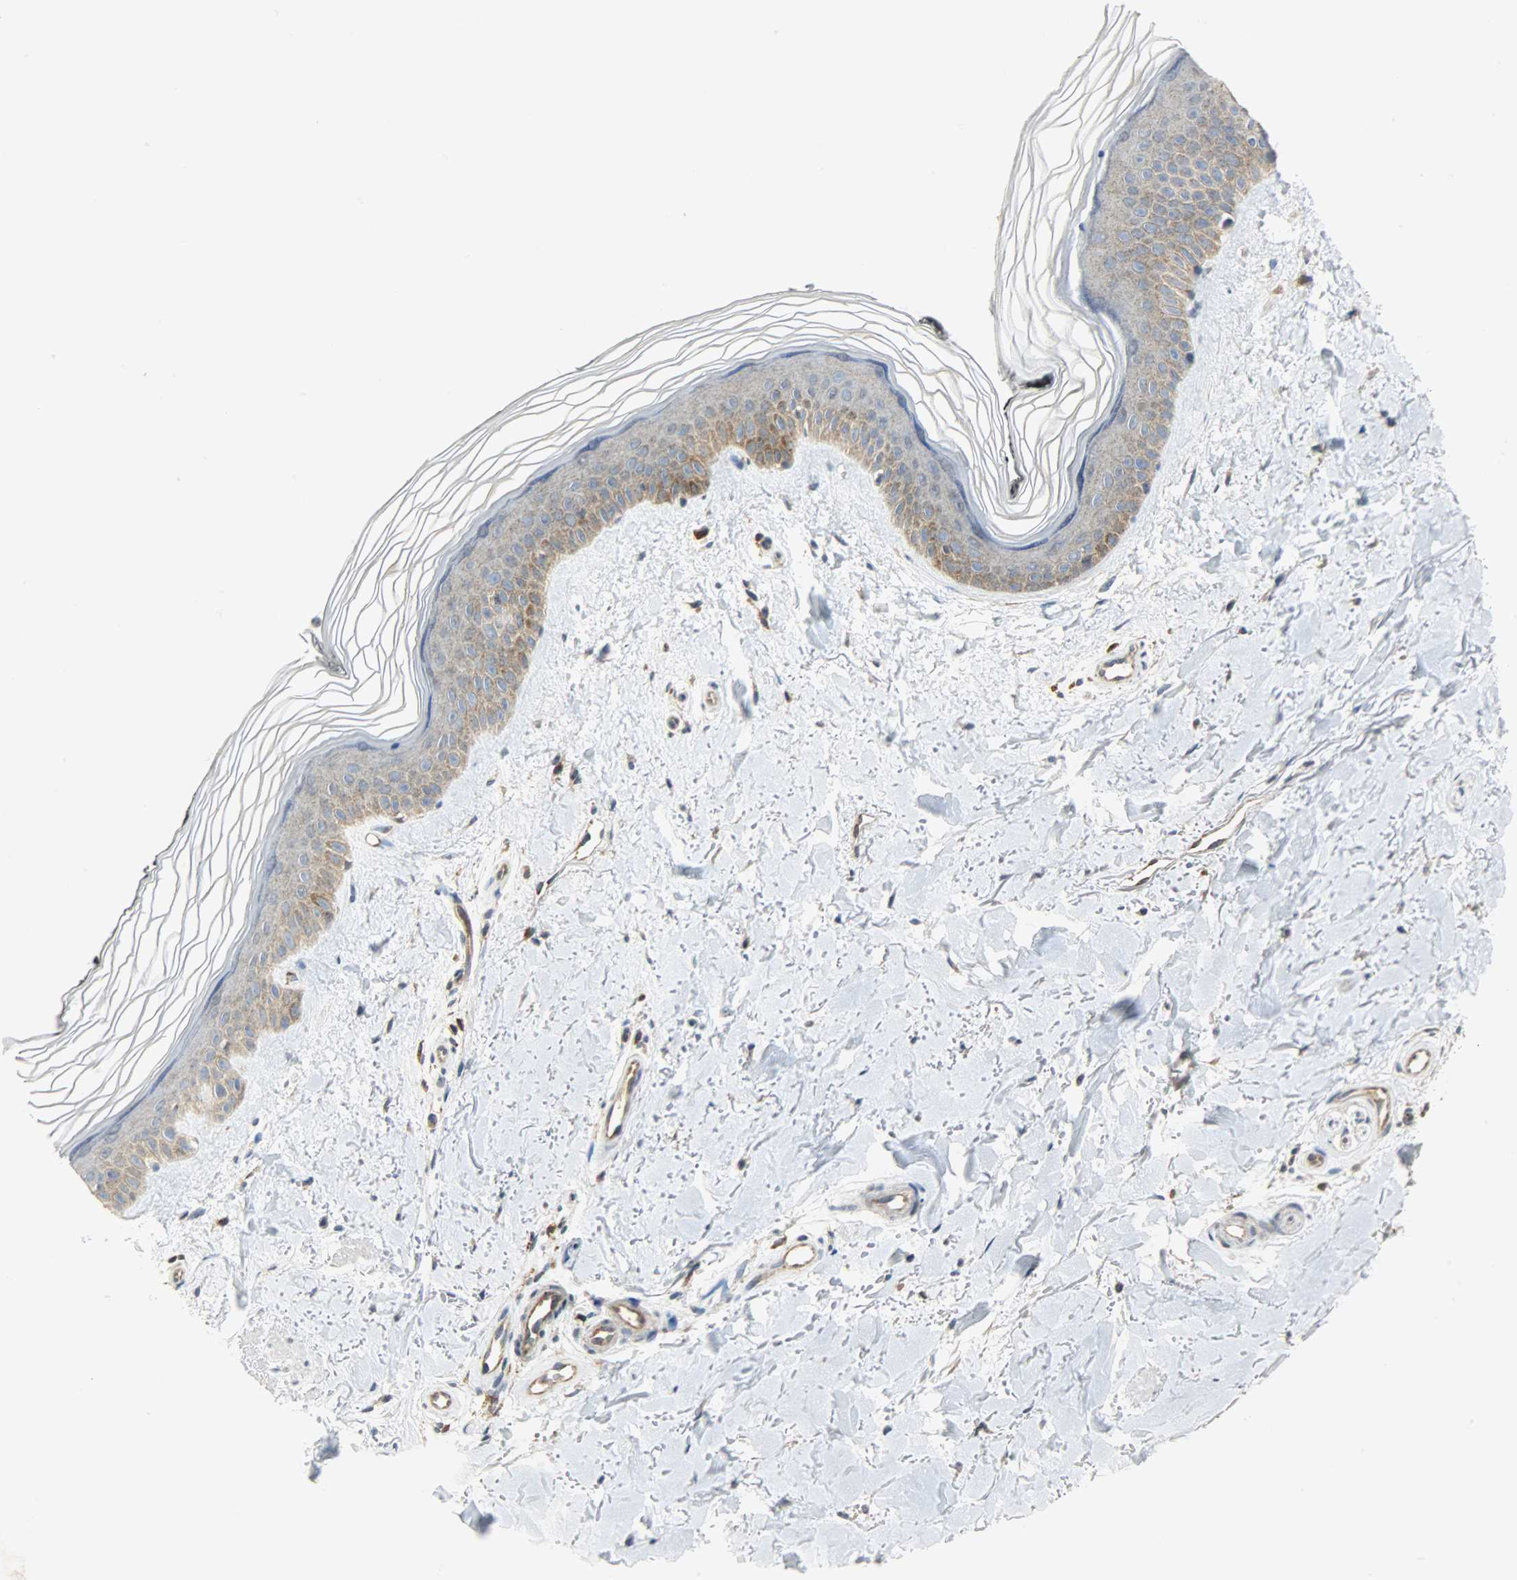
{"staining": {"intensity": "weak", "quantity": "25%-75%", "location": "cytoplasmic/membranous"}, "tissue": "skin", "cell_type": "Fibroblasts", "image_type": "normal", "snomed": [{"axis": "morphology", "description": "Normal tissue, NOS"}, {"axis": "topography", "description": "Skin"}], "caption": "DAB immunohistochemical staining of normal human skin demonstrates weak cytoplasmic/membranous protein staining in about 25%-75% of fibroblasts.", "gene": "GIT2", "patient": {"sex": "female", "age": 19}}